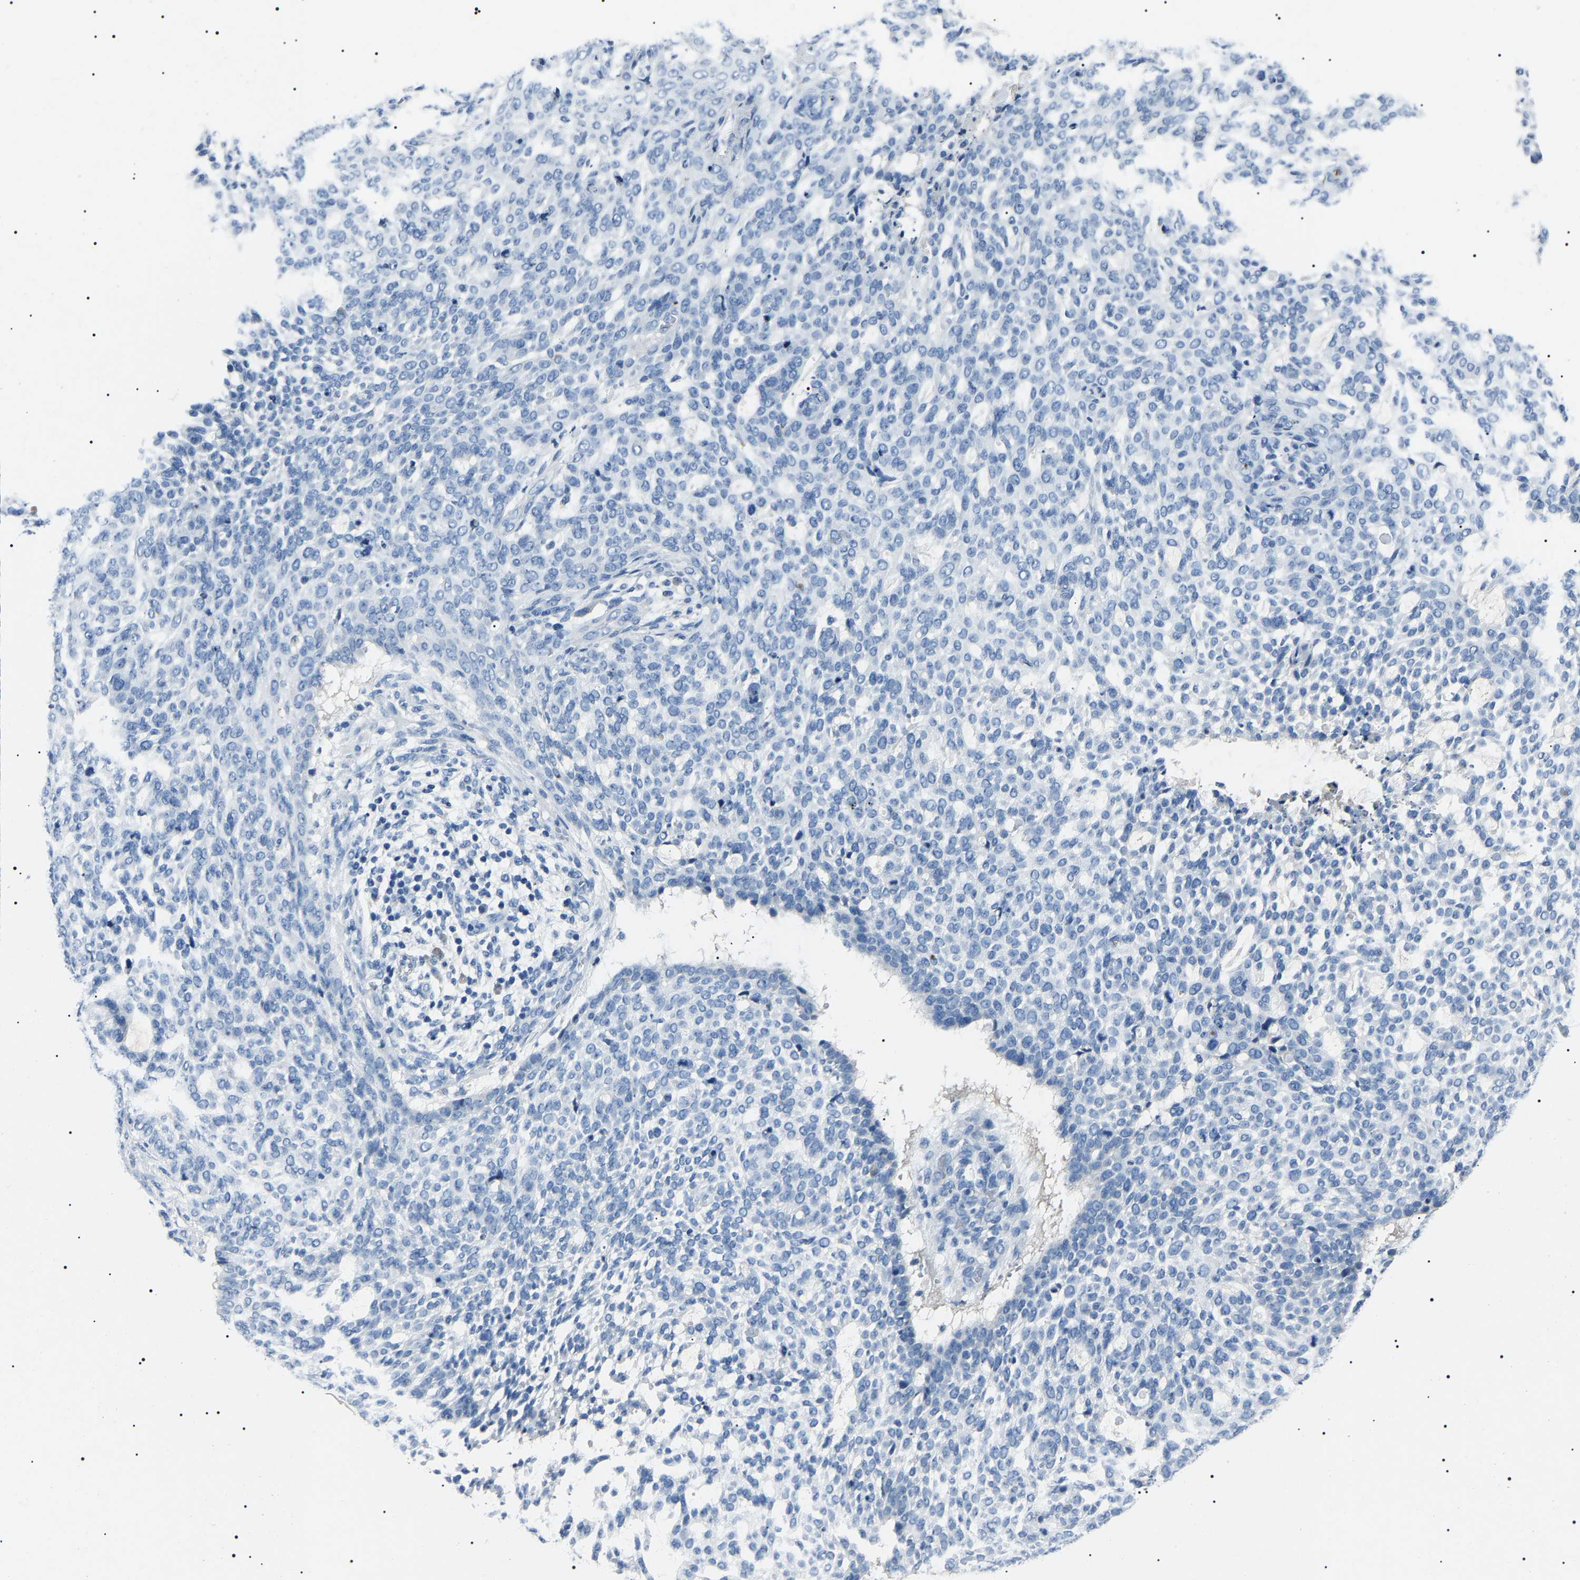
{"staining": {"intensity": "negative", "quantity": "none", "location": "none"}, "tissue": "skin cancer", "cell_type": "Tumor cells", "image_type": "cancer", "snomed": [{"axis": "morphology", "description": "Basal cell carcinoma"}, {"axis": "topography", "description": "Skin"}], "caption": "IHC histopathology image of neoplastic tissue: skin cancer (basal cell carcinoma) stained with DAB exhibits no significant protein positivity in tumor cells.", "gene": "KLK15", "patient": {"sex": "female", "age": 64}}